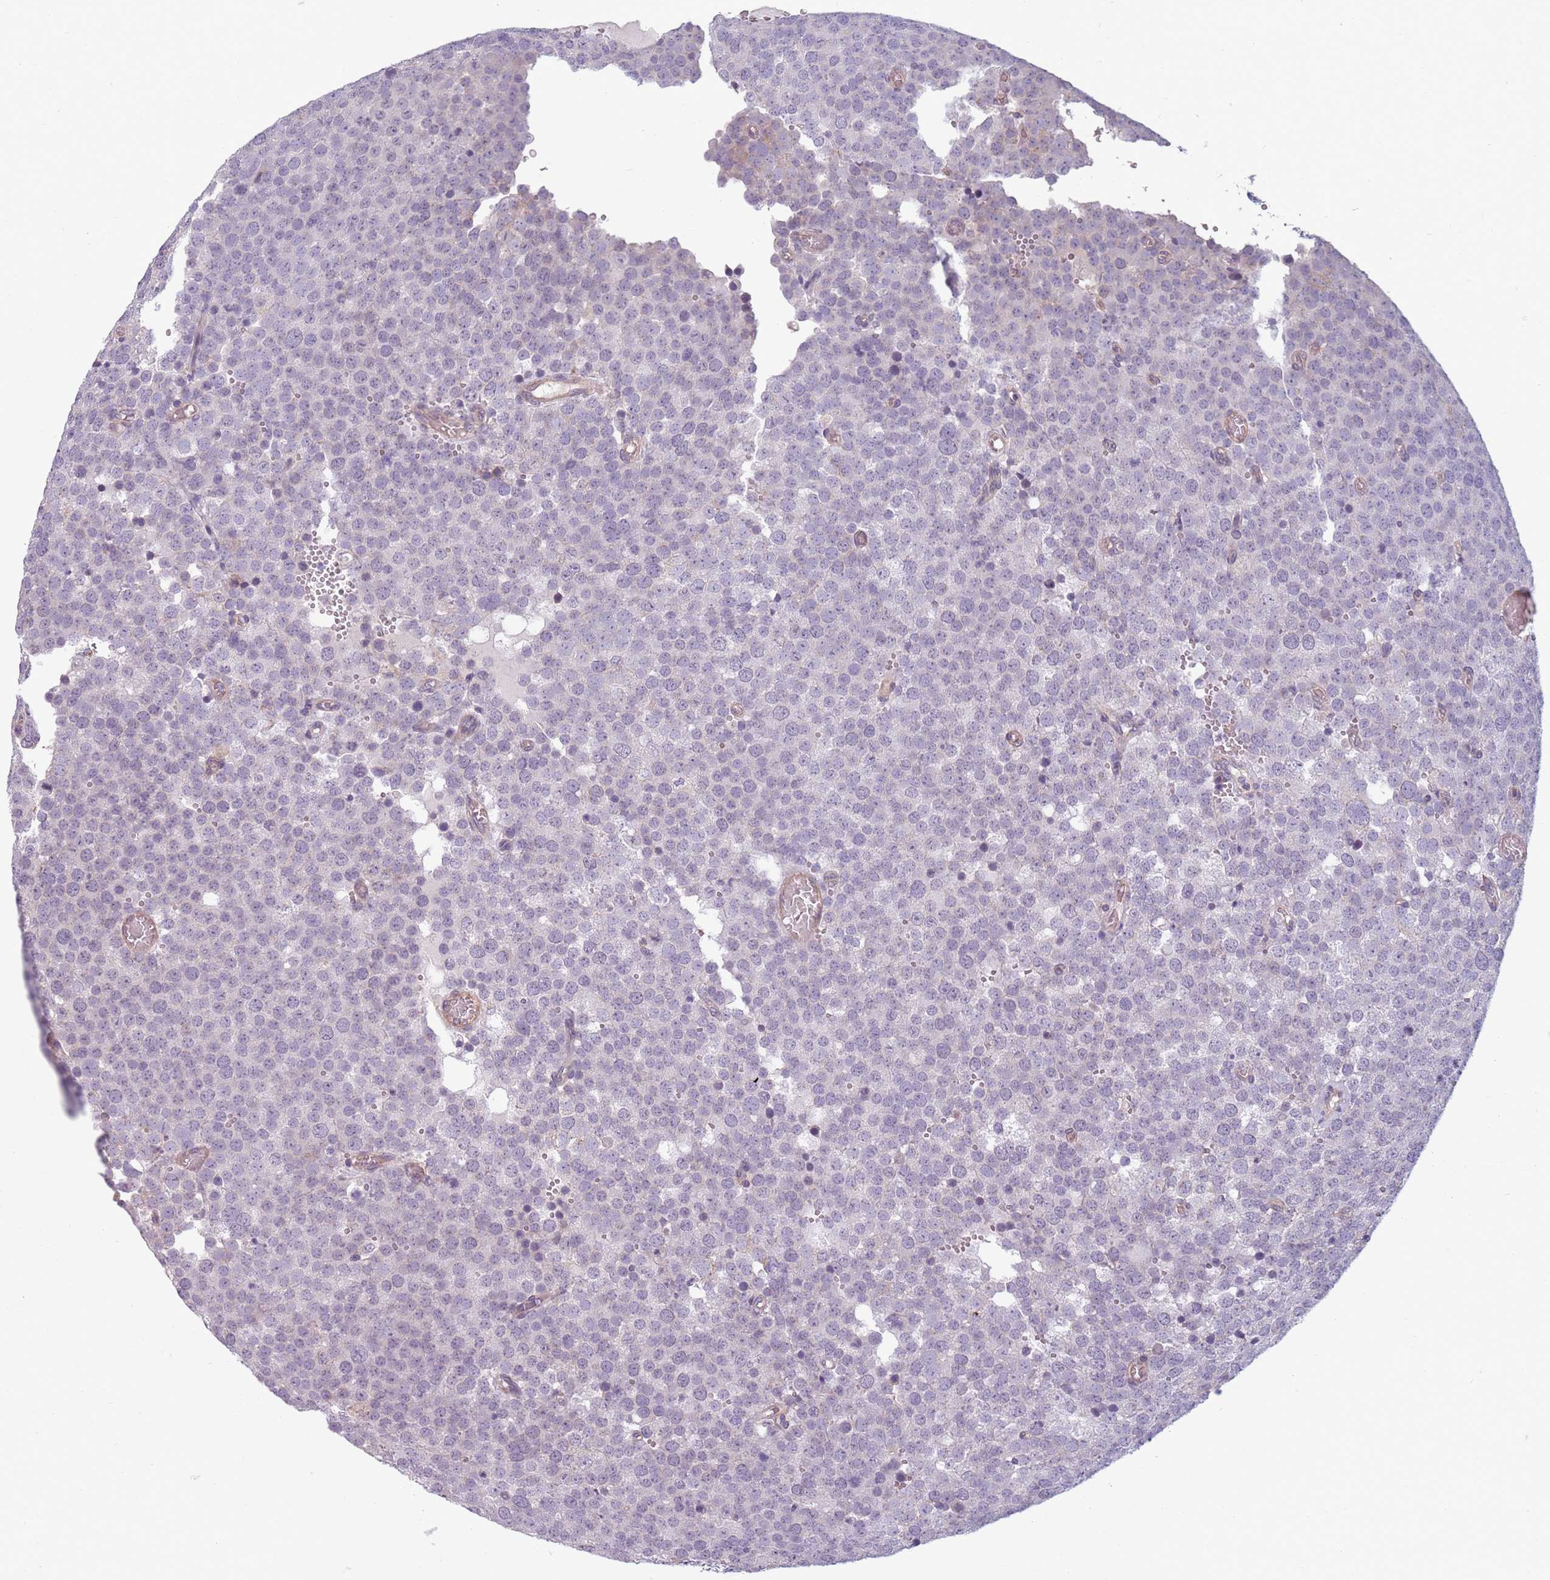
{"staining": {"intensity": "negative", "quantity": "none", "location": "none"}, "tissue": "testis cancer", "cell_type": "Tumor cells", "image_type": "cancer", "snomed": [{"axis": "morphology", "description": "Normal tissue, NOS"}, {"axis": "morphology", "description": "Seminoma, NOS"}, {"axis": "topography", "description": "Testis"}], "caption": "This is an immunohistochemistry micrograph of human seminoma (testis). There is no staining in tumor cells.", "gene": "TLCD2", "patient": {"sex": "male", "age": 71}}